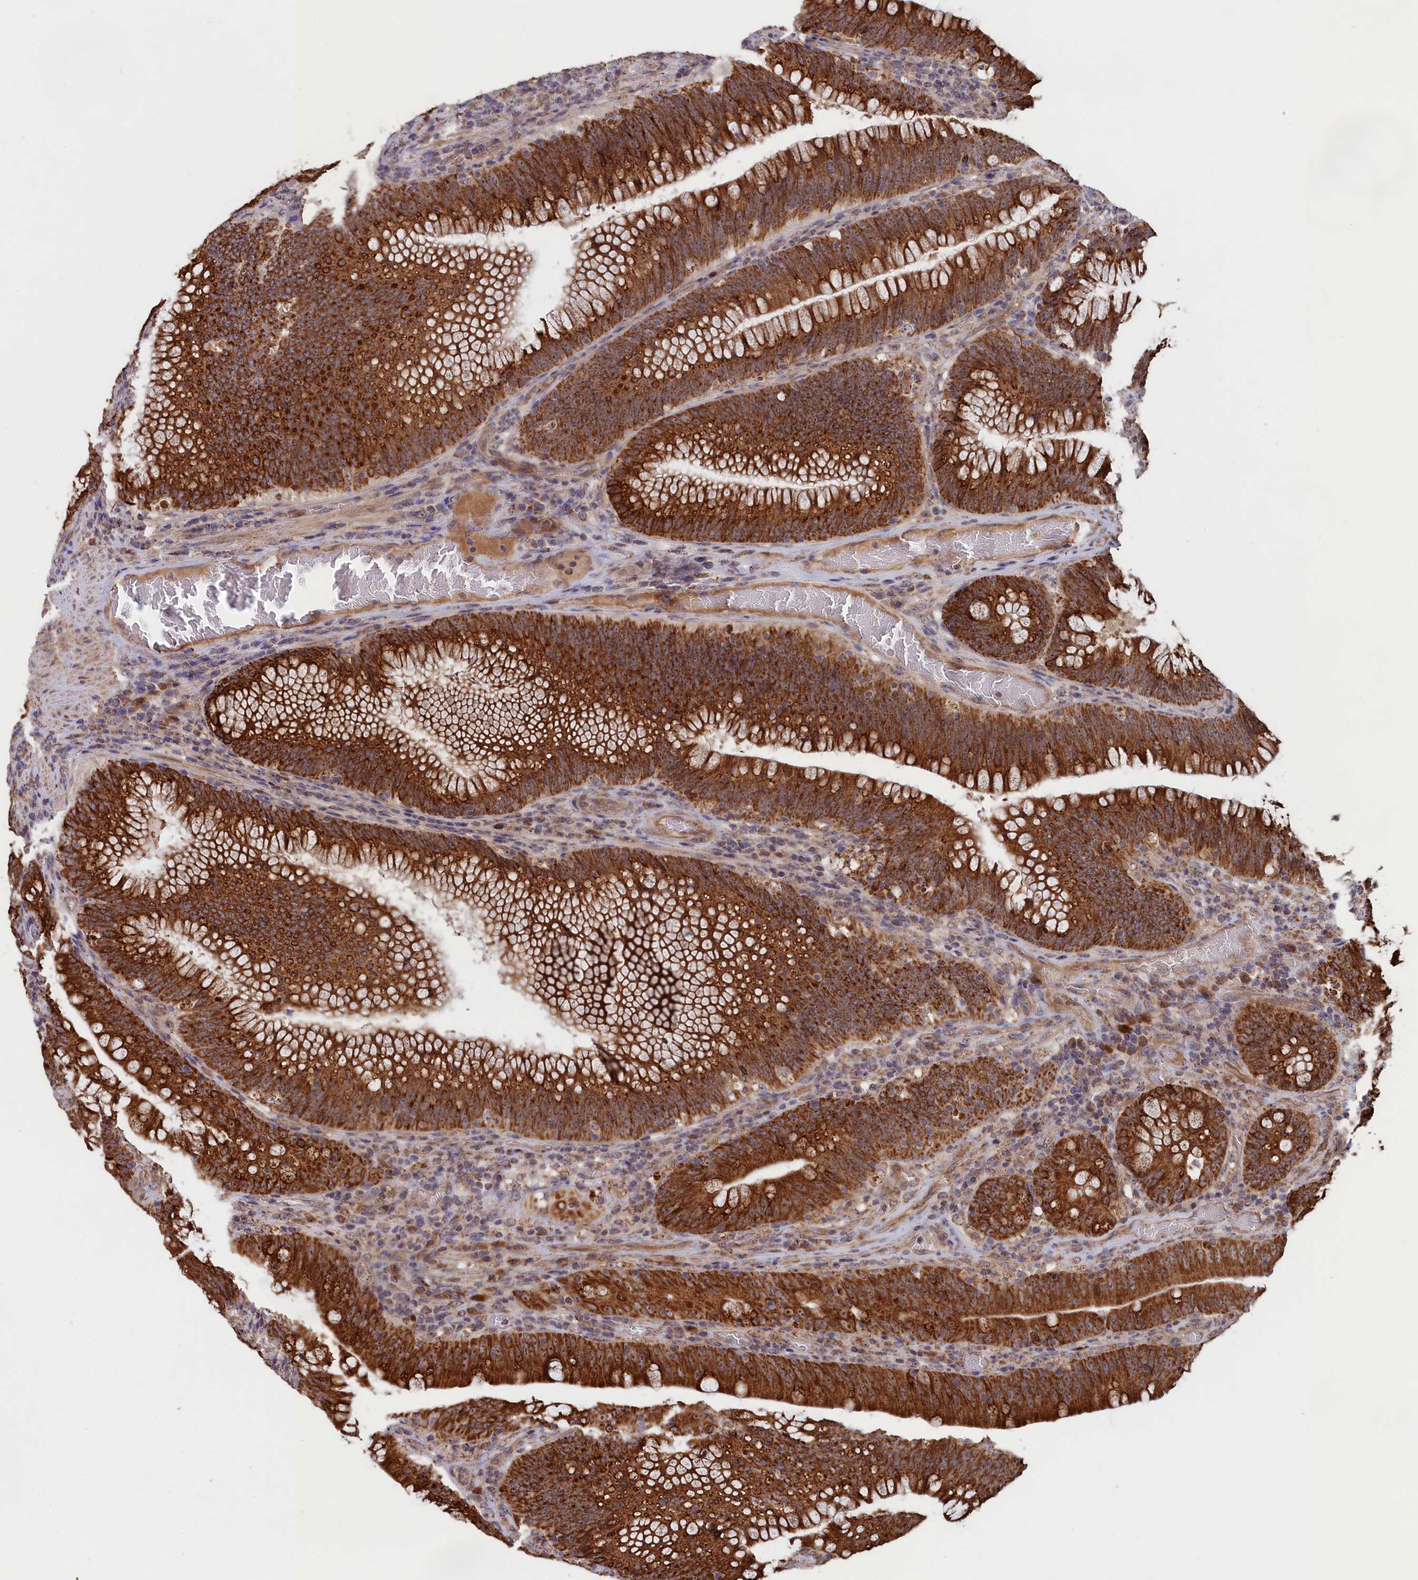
{"staining": {"intensity": "strong", "quantity": ">75%", "location": "cytoplasmic/membranous"}, "tissue": "colorectal cancer", "cell_type": "Tumor cells", "image_type": "cancer", "snomed": [{"axis": "morphology", "description": "Normal tissue, NOS"}, {"axis": "topography", "description": "Colon"}], "caption": "This image exhibits immunohistochemistry (IHC) staining of human colorectal cancer, with high strong cytoplasmic/membranous staining in approximately >75% of tumor cells.", "gene": "ZNF816", "patient": {"sex": "female", "age": 82}}